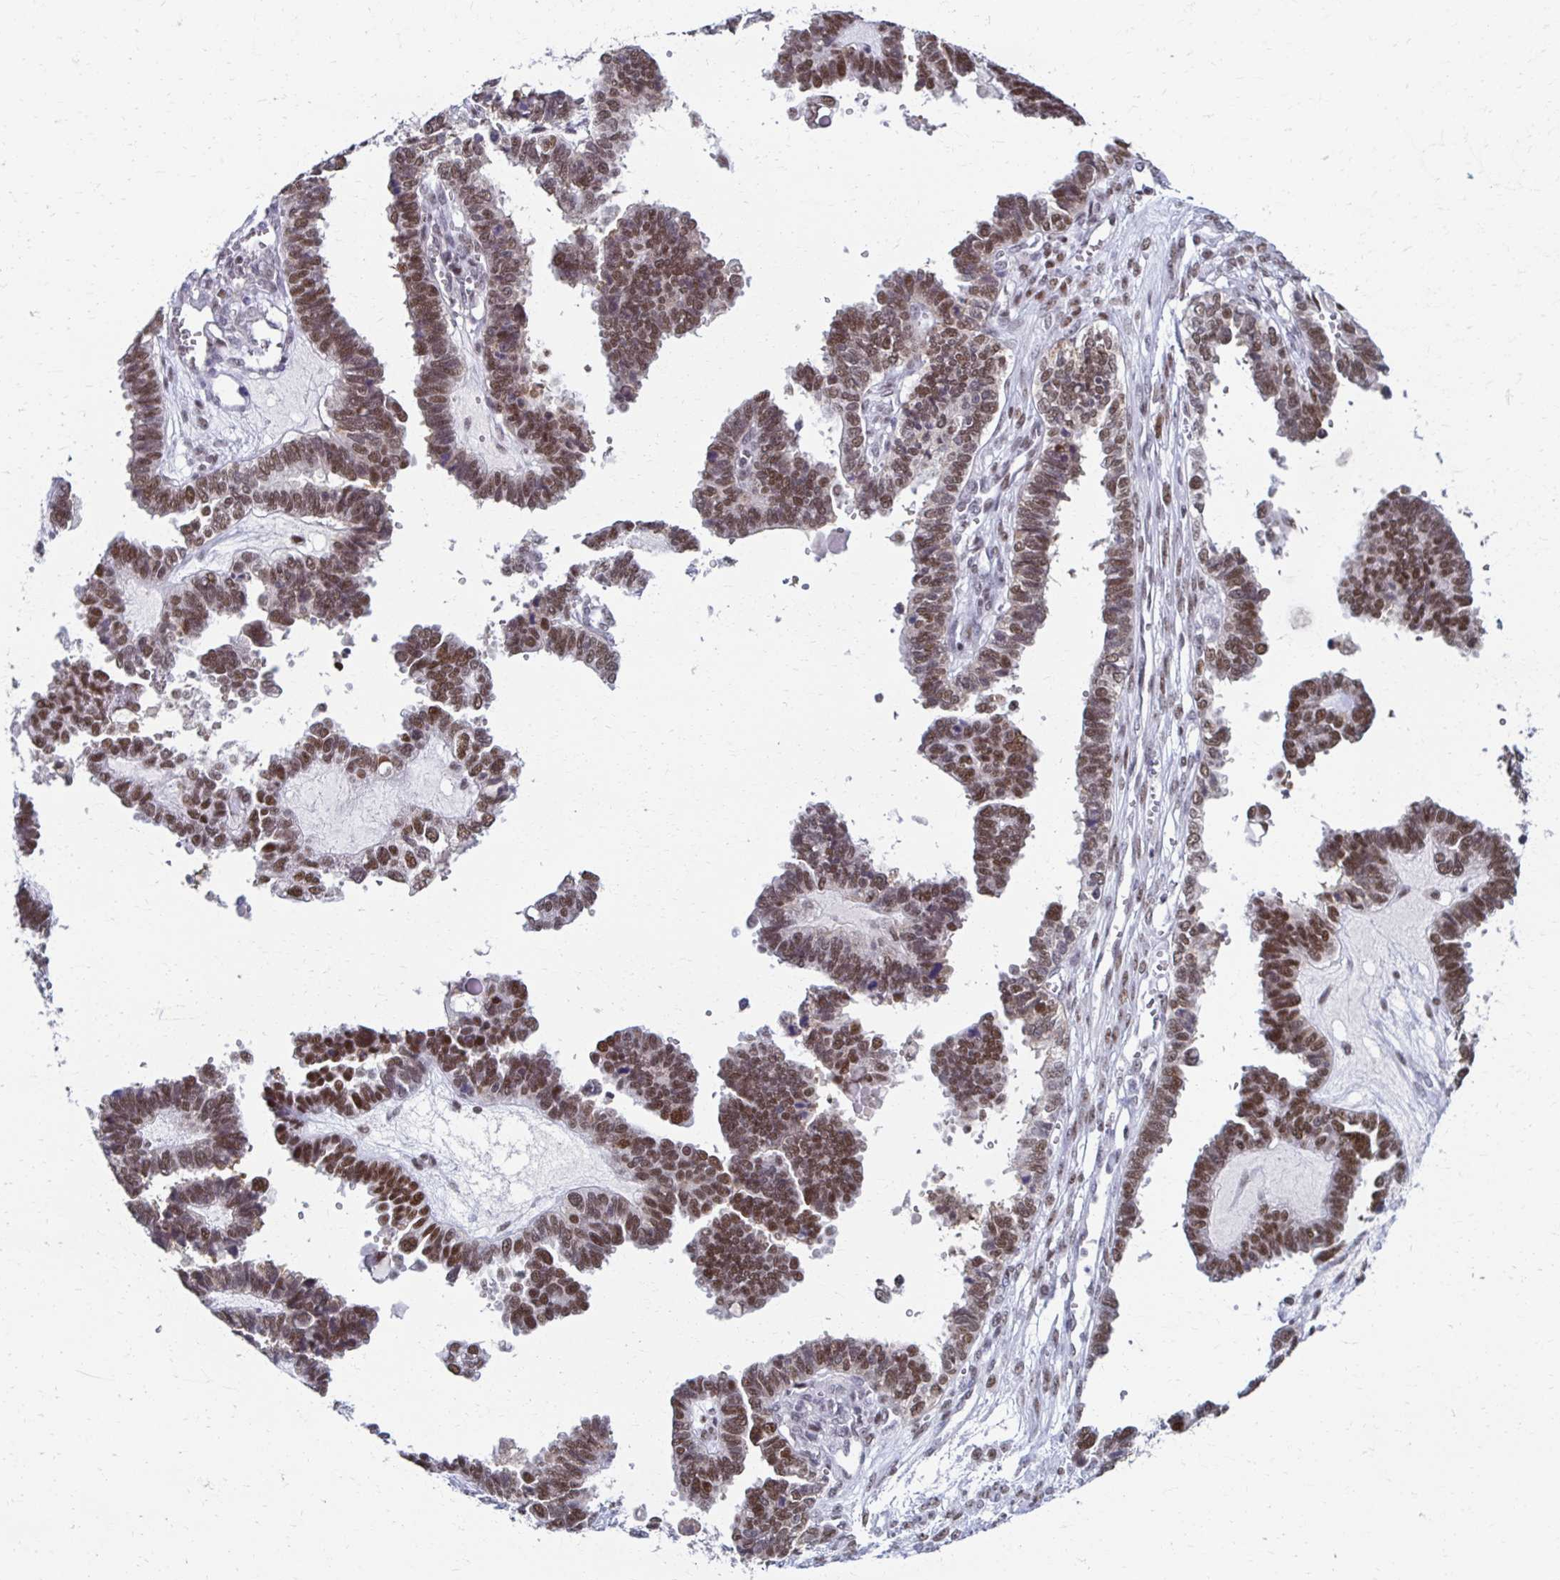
{"staining": {"intensity": "moderate", "quantity": ">75%", "location": "nuclear"}, "tissue": "ovarian cancer", "cell_type": "Tumor cells", "image_type": "cancer", "snomed": [{"axis": "morphology", "description": "Cystadenocarcinoma, serous, NOS"}, {"axis": "topography", "description": "Ovary"}], "caption": "DAB (3,3'-diaminobenzidine) immunohistochemical staining of ovarian cancer exhibits moderate nuclear protein positivity in about >75% of tumor cells.", "gene": "IRF7", "patient": {"sex": "female", "age": 51}}